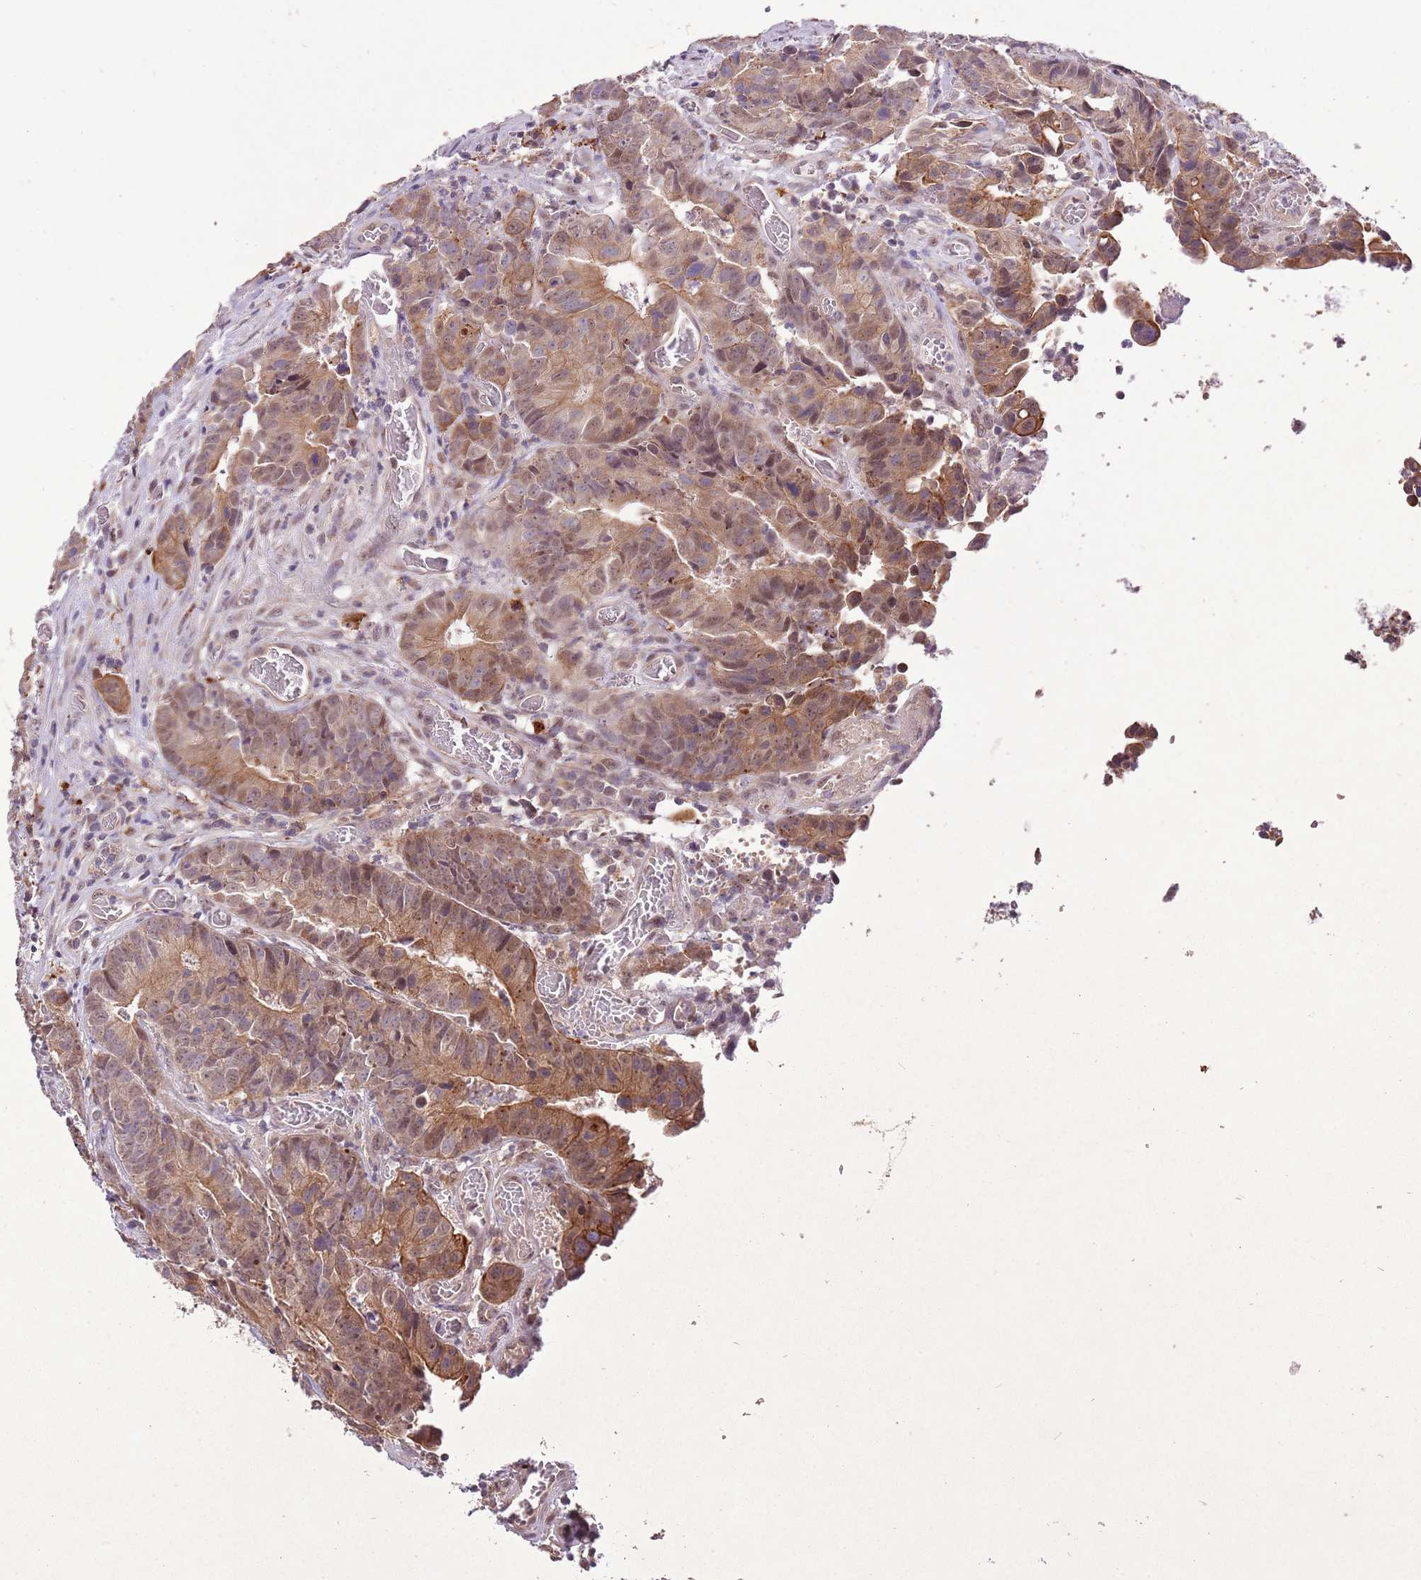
{"staining": {"intensity": "moderate", "quantity": ">75%", "location": "cytoplasmic/membranous,nuclear"}, "tissue": "colorectal cancer", "cell_type": "Tumor cells", "image_type": "cancer", "snomed": [{"axis": "morphology", "description": "Adenocarcinoma, NOS"}, {"axis": "topography", "description": "Colon"}], "caption": "Immunohistochemical staining of colorectal cancer (adenocarcinoma) exhibits medium levels of moderate cytoplasmic/membranous and nuclear positivity in approximately >75% of tumor cells.", "gene": "TRIM27", "patient": {"sex": "female", "age": 57}}